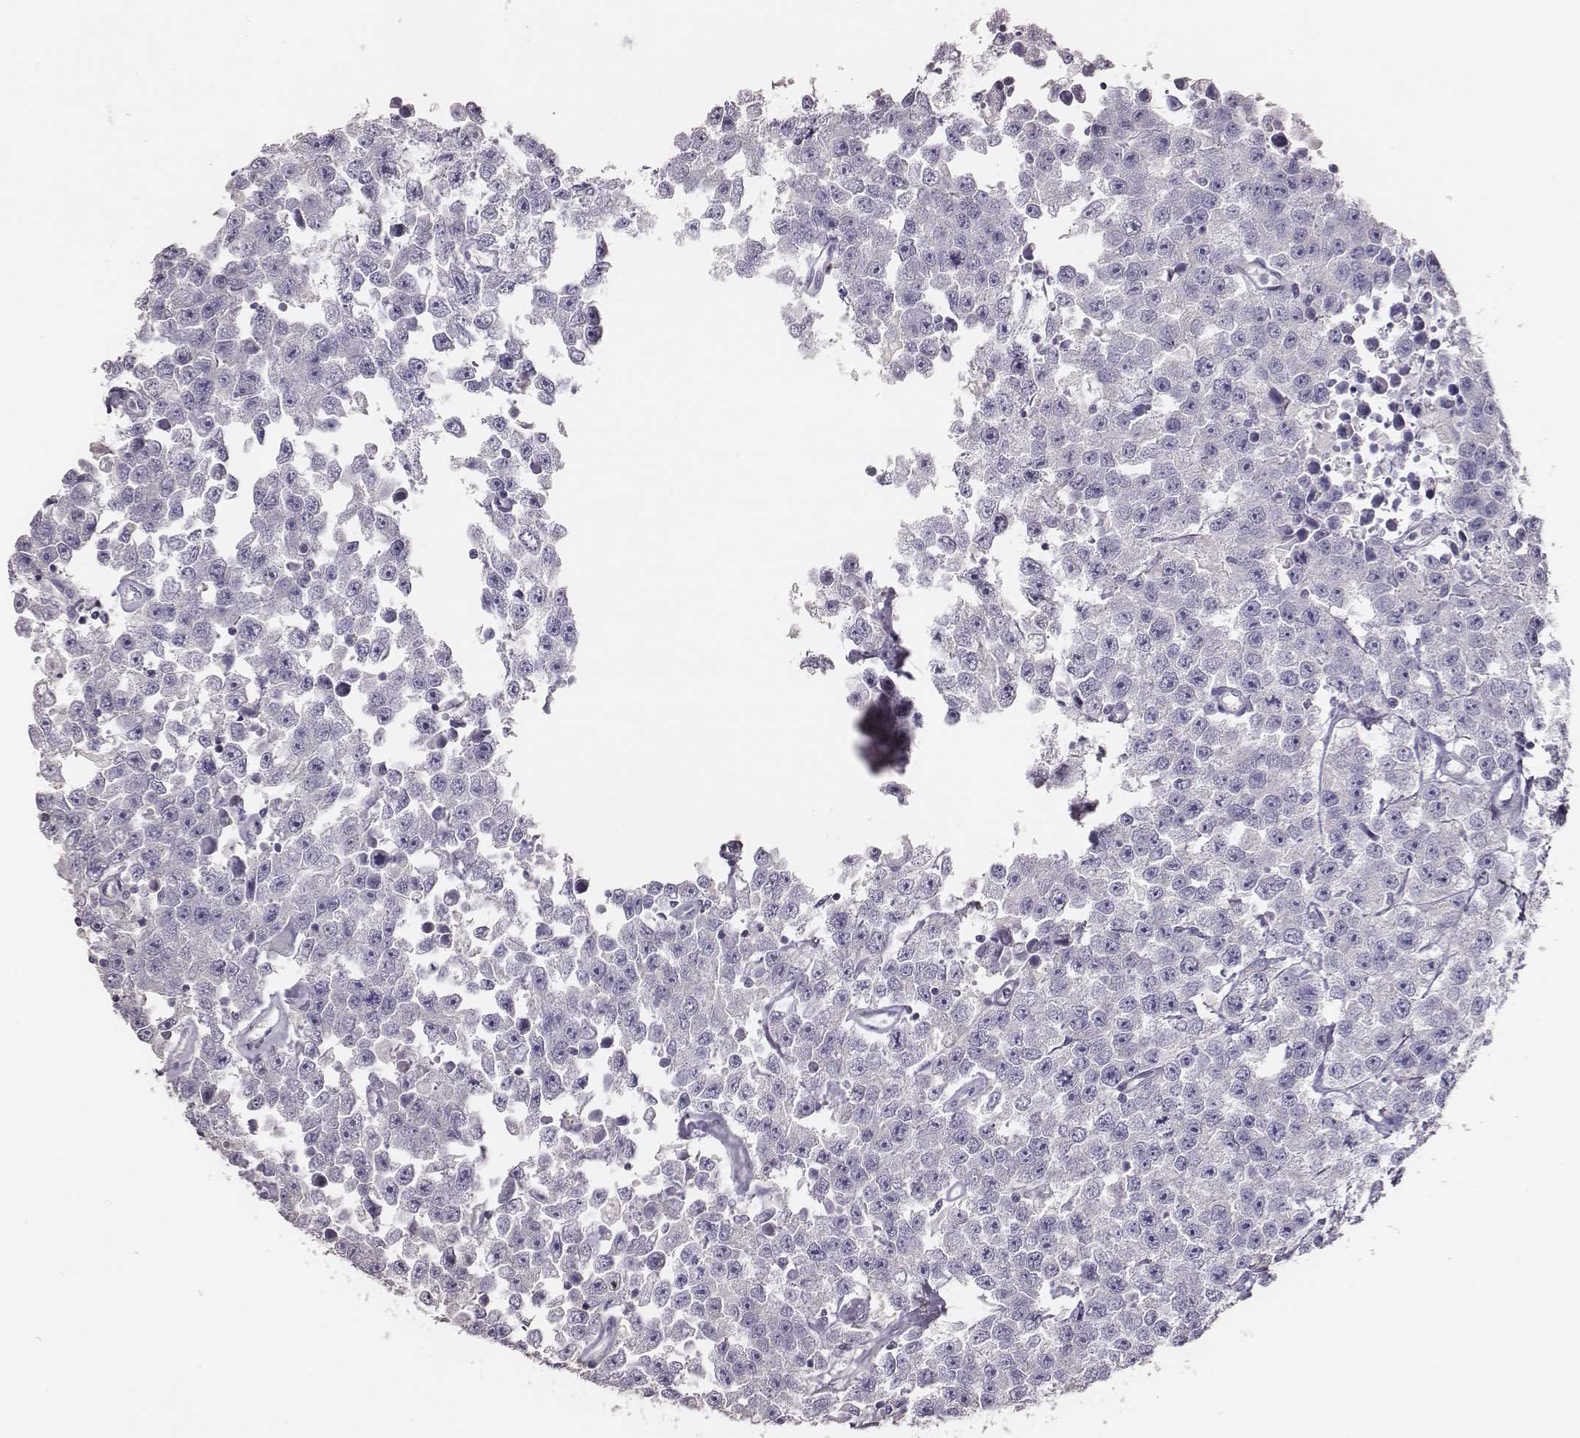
{"staining": {"intensity": "negative", "quantity": "none", "location": "none"}, "tissue": "testis cancer", "cell_type": "Tumor cells", "image_type": "cancer", "snomed": [{"axis": "morphology", "description": "Seminoma, NOS"}, {"axis": "topography", "description": "Testis"}], "caption": "Testis cancer stained for a protein using immunohistochemistry (IHC) reveals no expression tumor cells.", "gene": "P2RY10", "patient": {"sex": "male", "age": 52}}